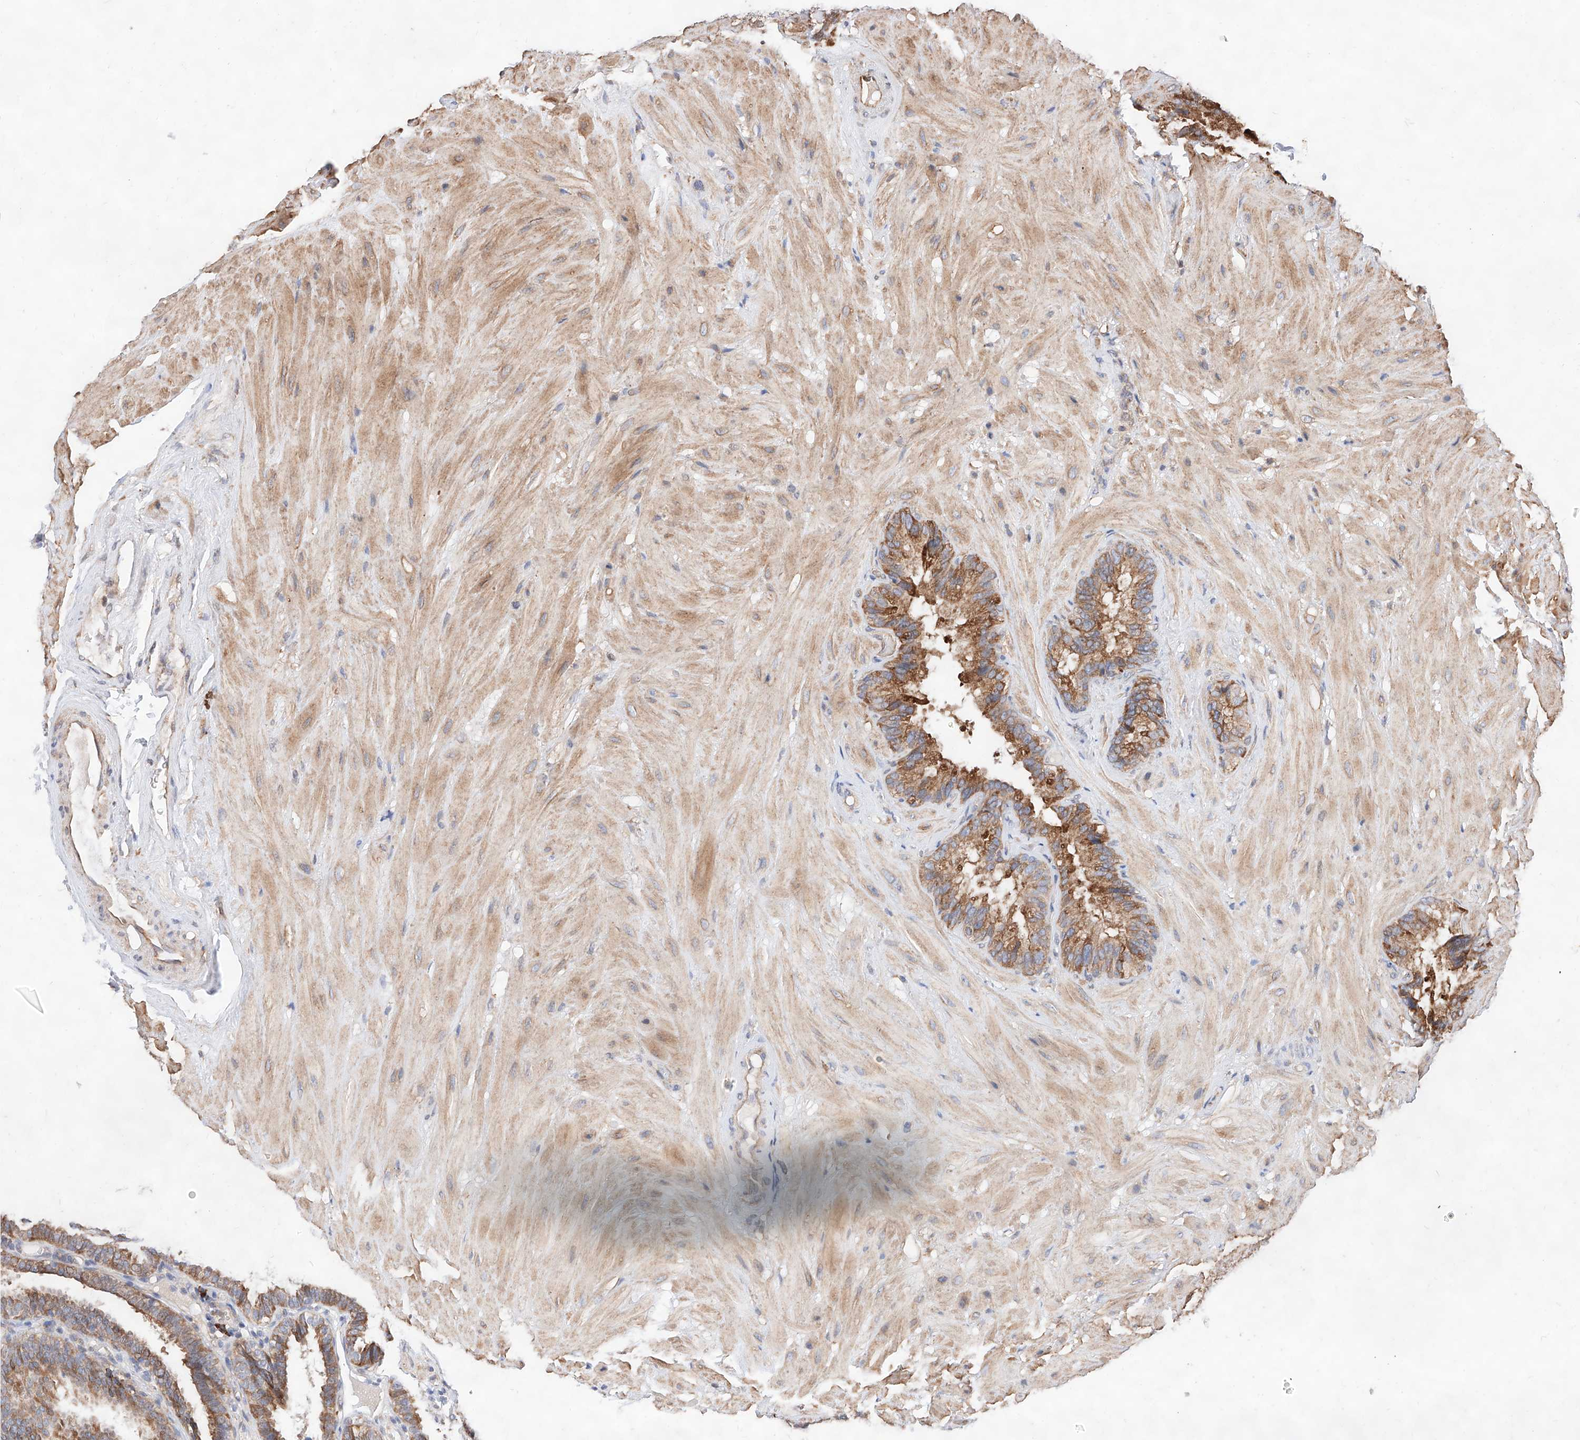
{"staining": {"intensity": "moderate", "quantity": ">75%", "location": "cytoplasmic/membranous"}, "tissue": "seminal vesicle", "cell_type": "Glandular cells", "image_type": "normal", "snomed": [{"axis": "morphology", "description": "Normal tissue, NOS"}, {"axis": "topography", "description": "Prostate"}, {"axis": "topography", "description": "Seminal veicle"}], "caption": "Brown immunohistochemical staining in benign human seminal vesicle displays moderate cytoplasmic/membranous staining in about >75% of glandular cells. (DAB (3,3'-diaminobenzidine) = brown stain, brightfield microscopy at high magnification).", "gene": "ATP9B", "patient": {"sex": "male", "age": 68}}